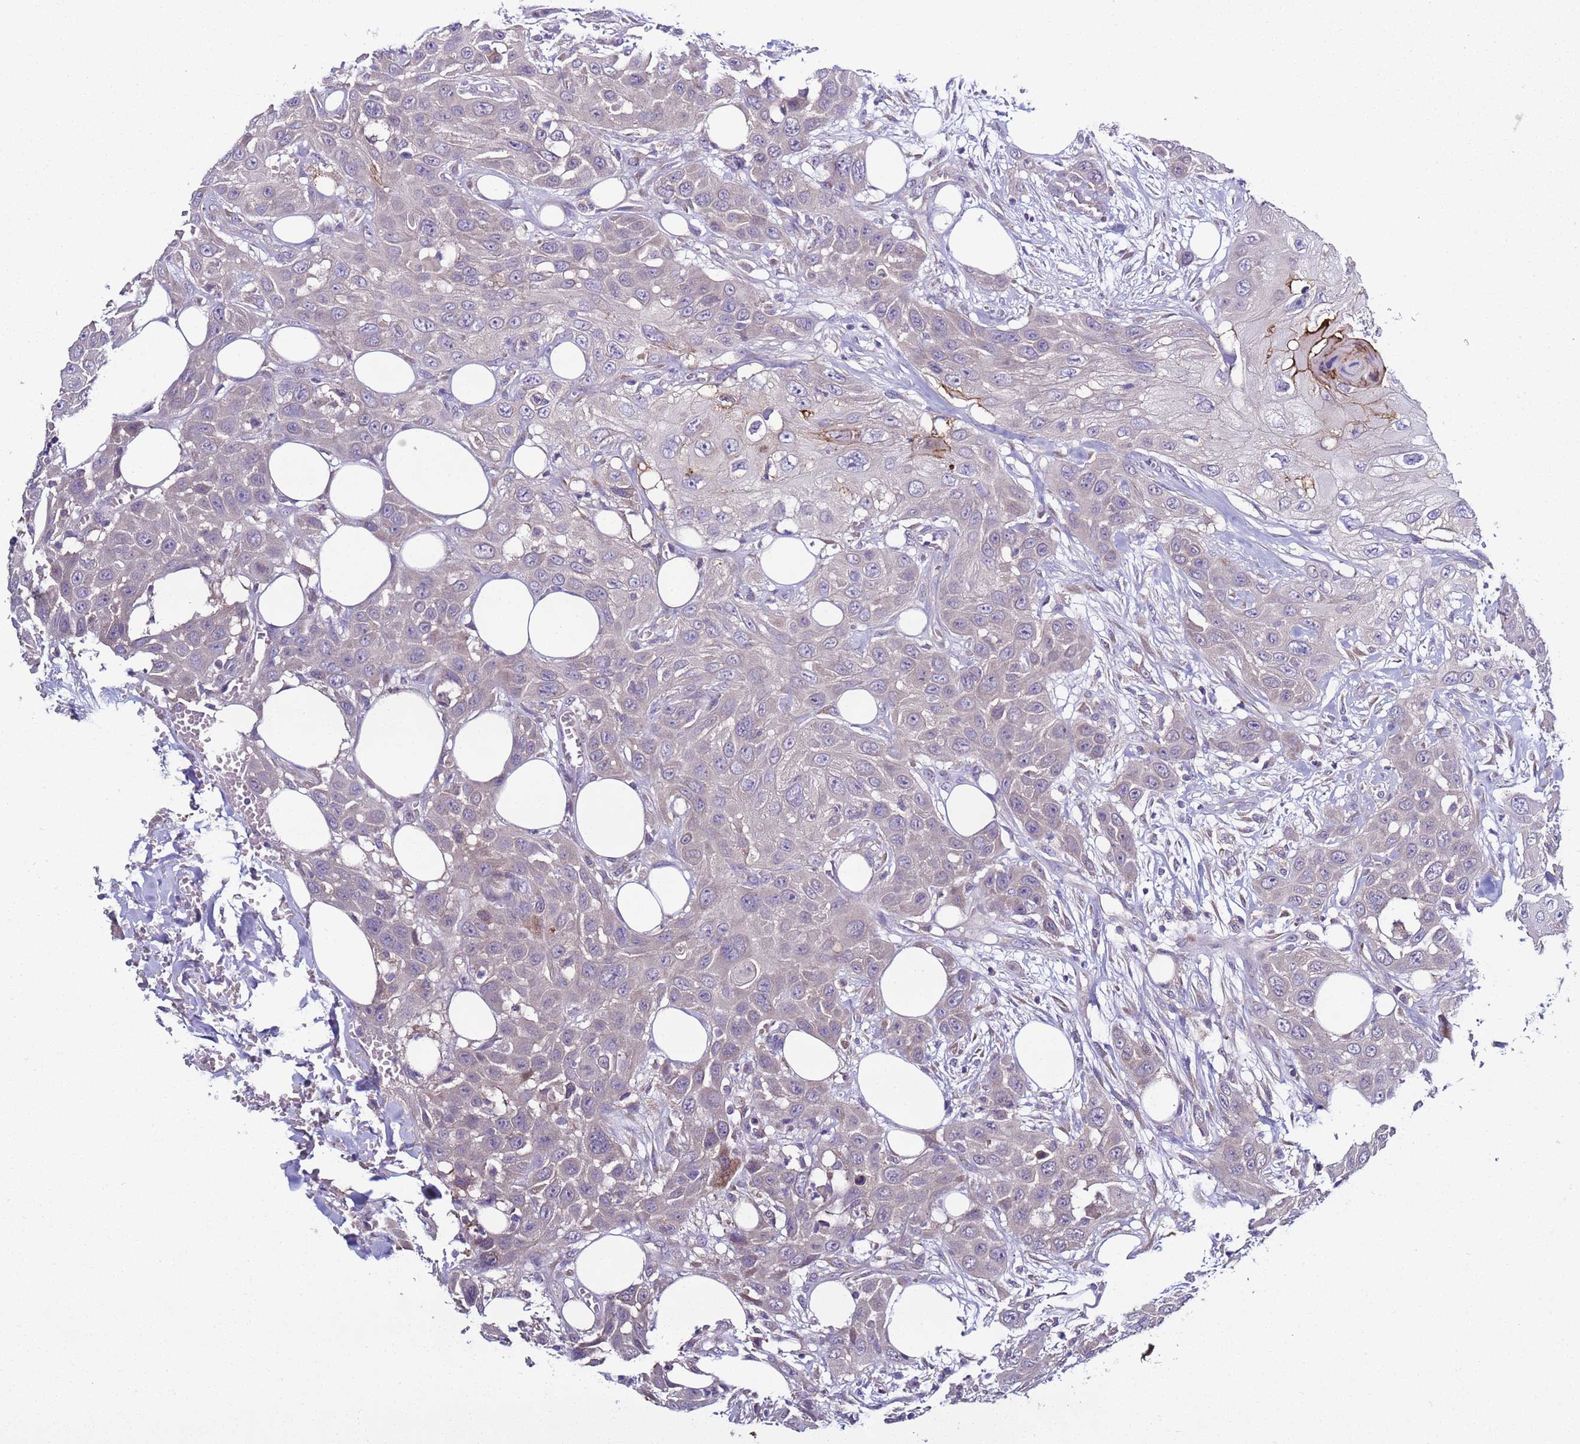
{"staining": {"intensity": "negative", "quantity": "none", "location": "none"}, "tissue": "head and neck cancer", "cell_type": "Tumor cells", "image_type": "cancer", "snomed": [{"axis": "morphology", "description": "Squamous cell carcinoma, NOS"}, {"axis": "topography", "description": "Head-Neck"}], "caption": "A photomicrograph of head and neck cancer stained for a protein exhibits no brown staining in tumor cells.", "gene": "RABL2B", "patient": {"sex": "male", "age": 81}}